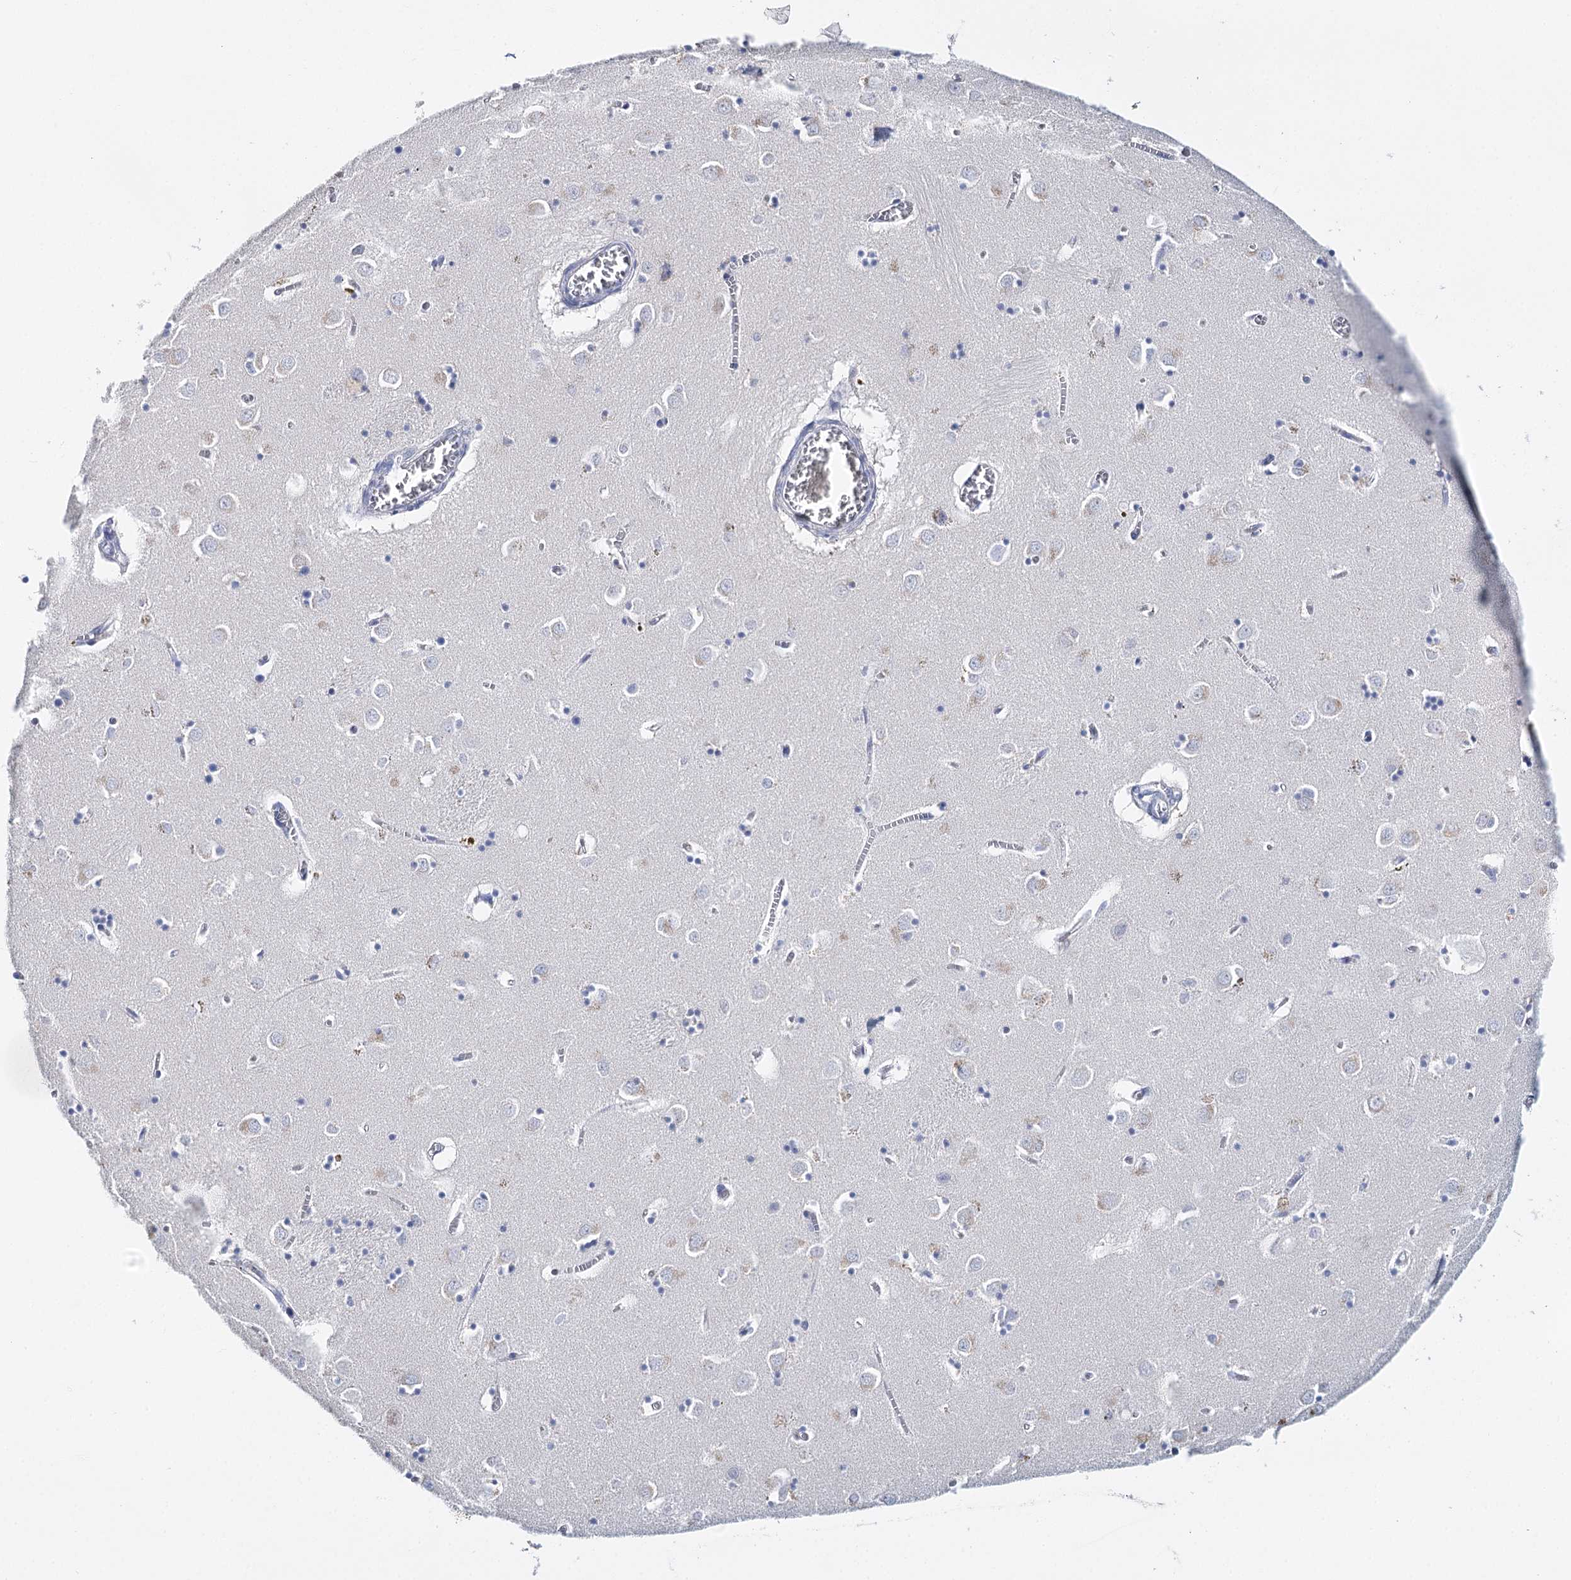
{"staining": {"intensity": "negative", "quantity": "none", "location": "none"}, "tissue": "caudate", "cell_type": "Glial cells", "image_type": "normal", "snomed": [{"axis": "morphology", "description": "Normal tissue, NOS"}, {"axis": "topography", "description": "Lateral ventricle wall"}], "caption": "The immunohistochemistry (IHC) photomicrograph has no significant expression in glial cells of caudate. (DAB (3,3'-diaminobenzidine) immunohistochemistry, high magnification).", "gene": "CEACAM8", "patient": {"sex": "male", "age": 70}}